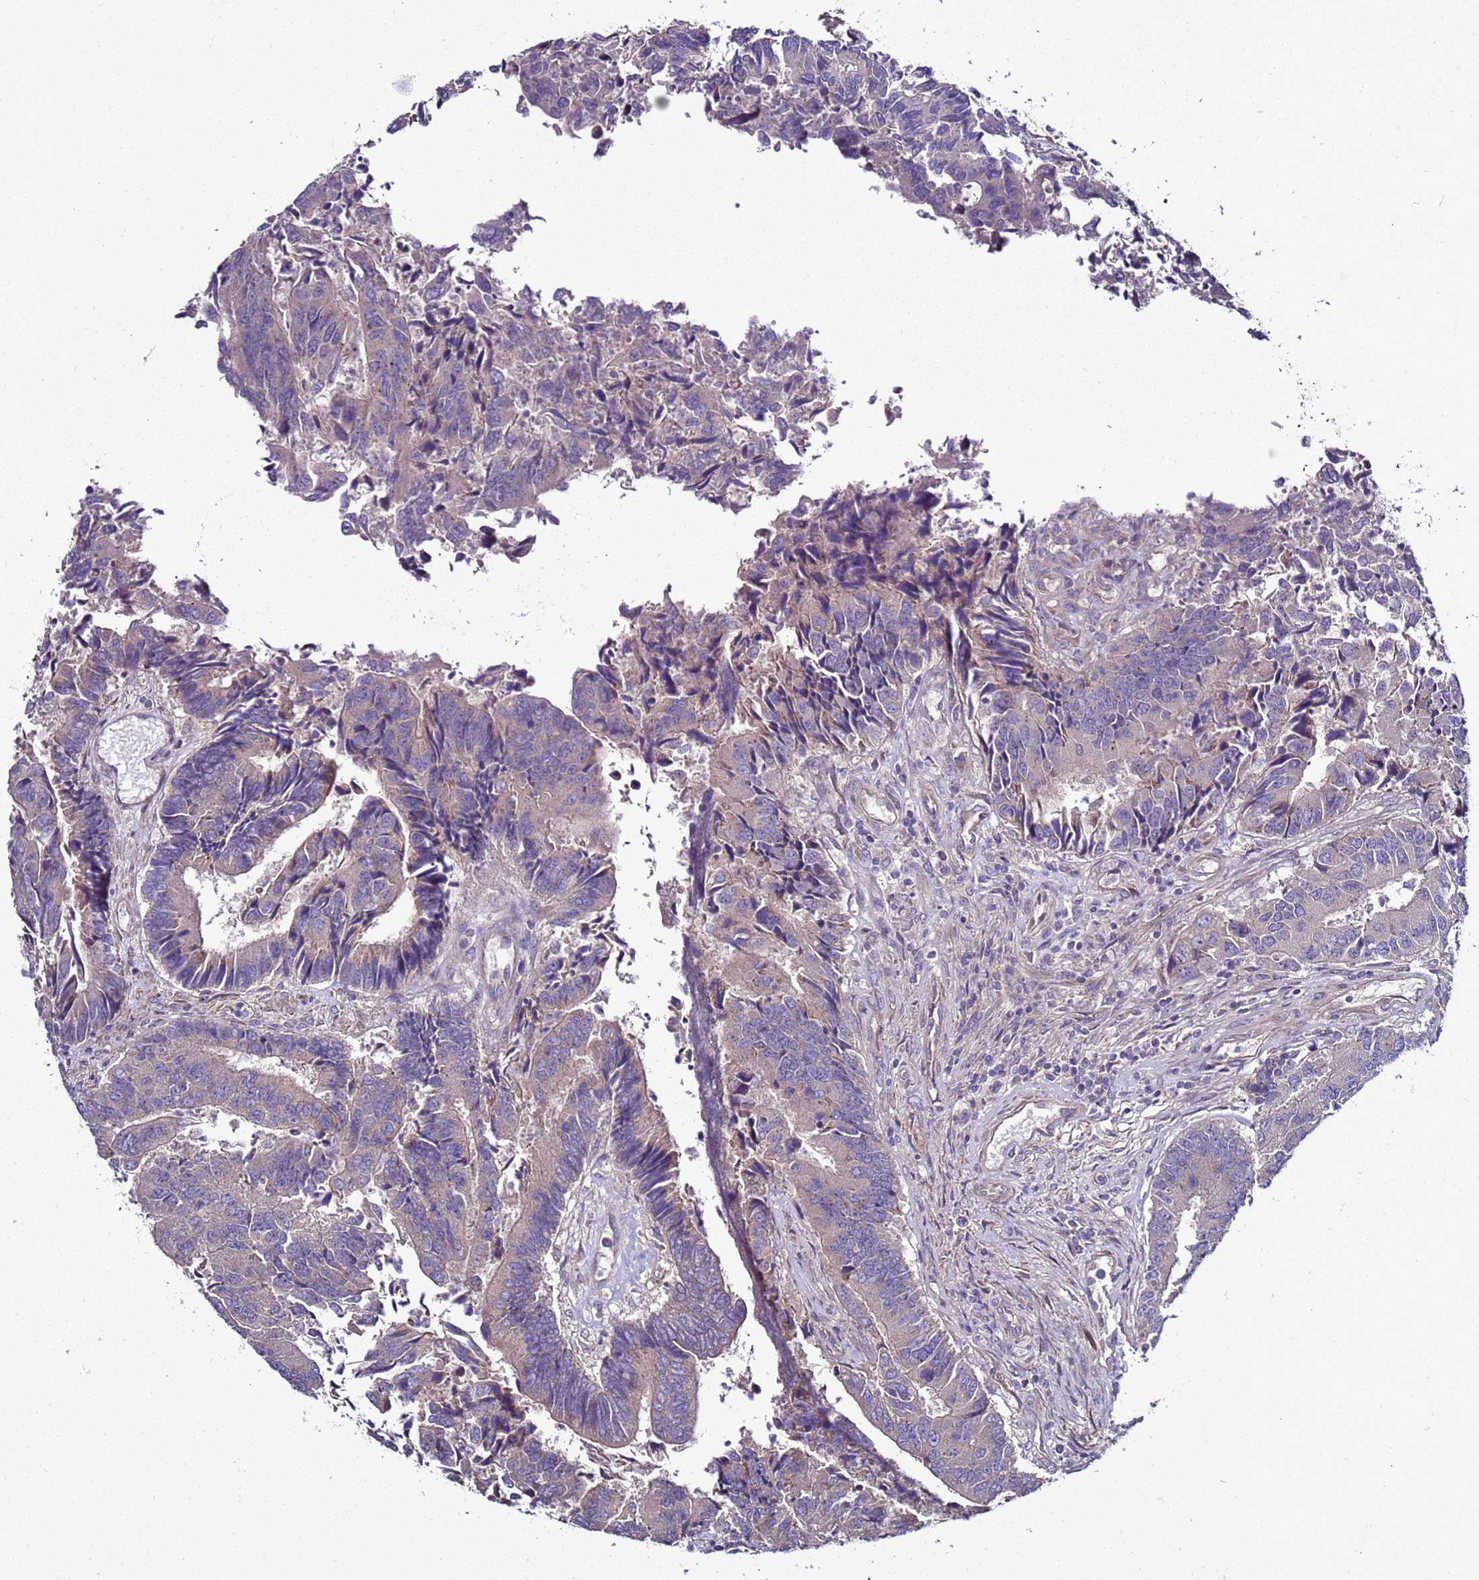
{"staining": {"intensity": "weak", "quantity": "<25%", "location": "cytoplasmic/membranous"}, "tissue": "colorectal cancer", "cell_type": "Tumor cells", "image_type": "cancer", "snomed": [{"axis": "morphology", "description": "Adenocarcinoma, NOS"}, {"axis": "topography", "description": "Colon"}], "caption": "Histopathology image shows no protein positivity in tumor cells of colorectal cancer (adenocarcinoma) tissue. (DAB (3,3'-diaminobenzidine) immunohistochemistry (IHC) visualized using brightfield microscopy, high magnification).", "gene": "RABL2B", "patient": {"sex": "female", "age": 67}}